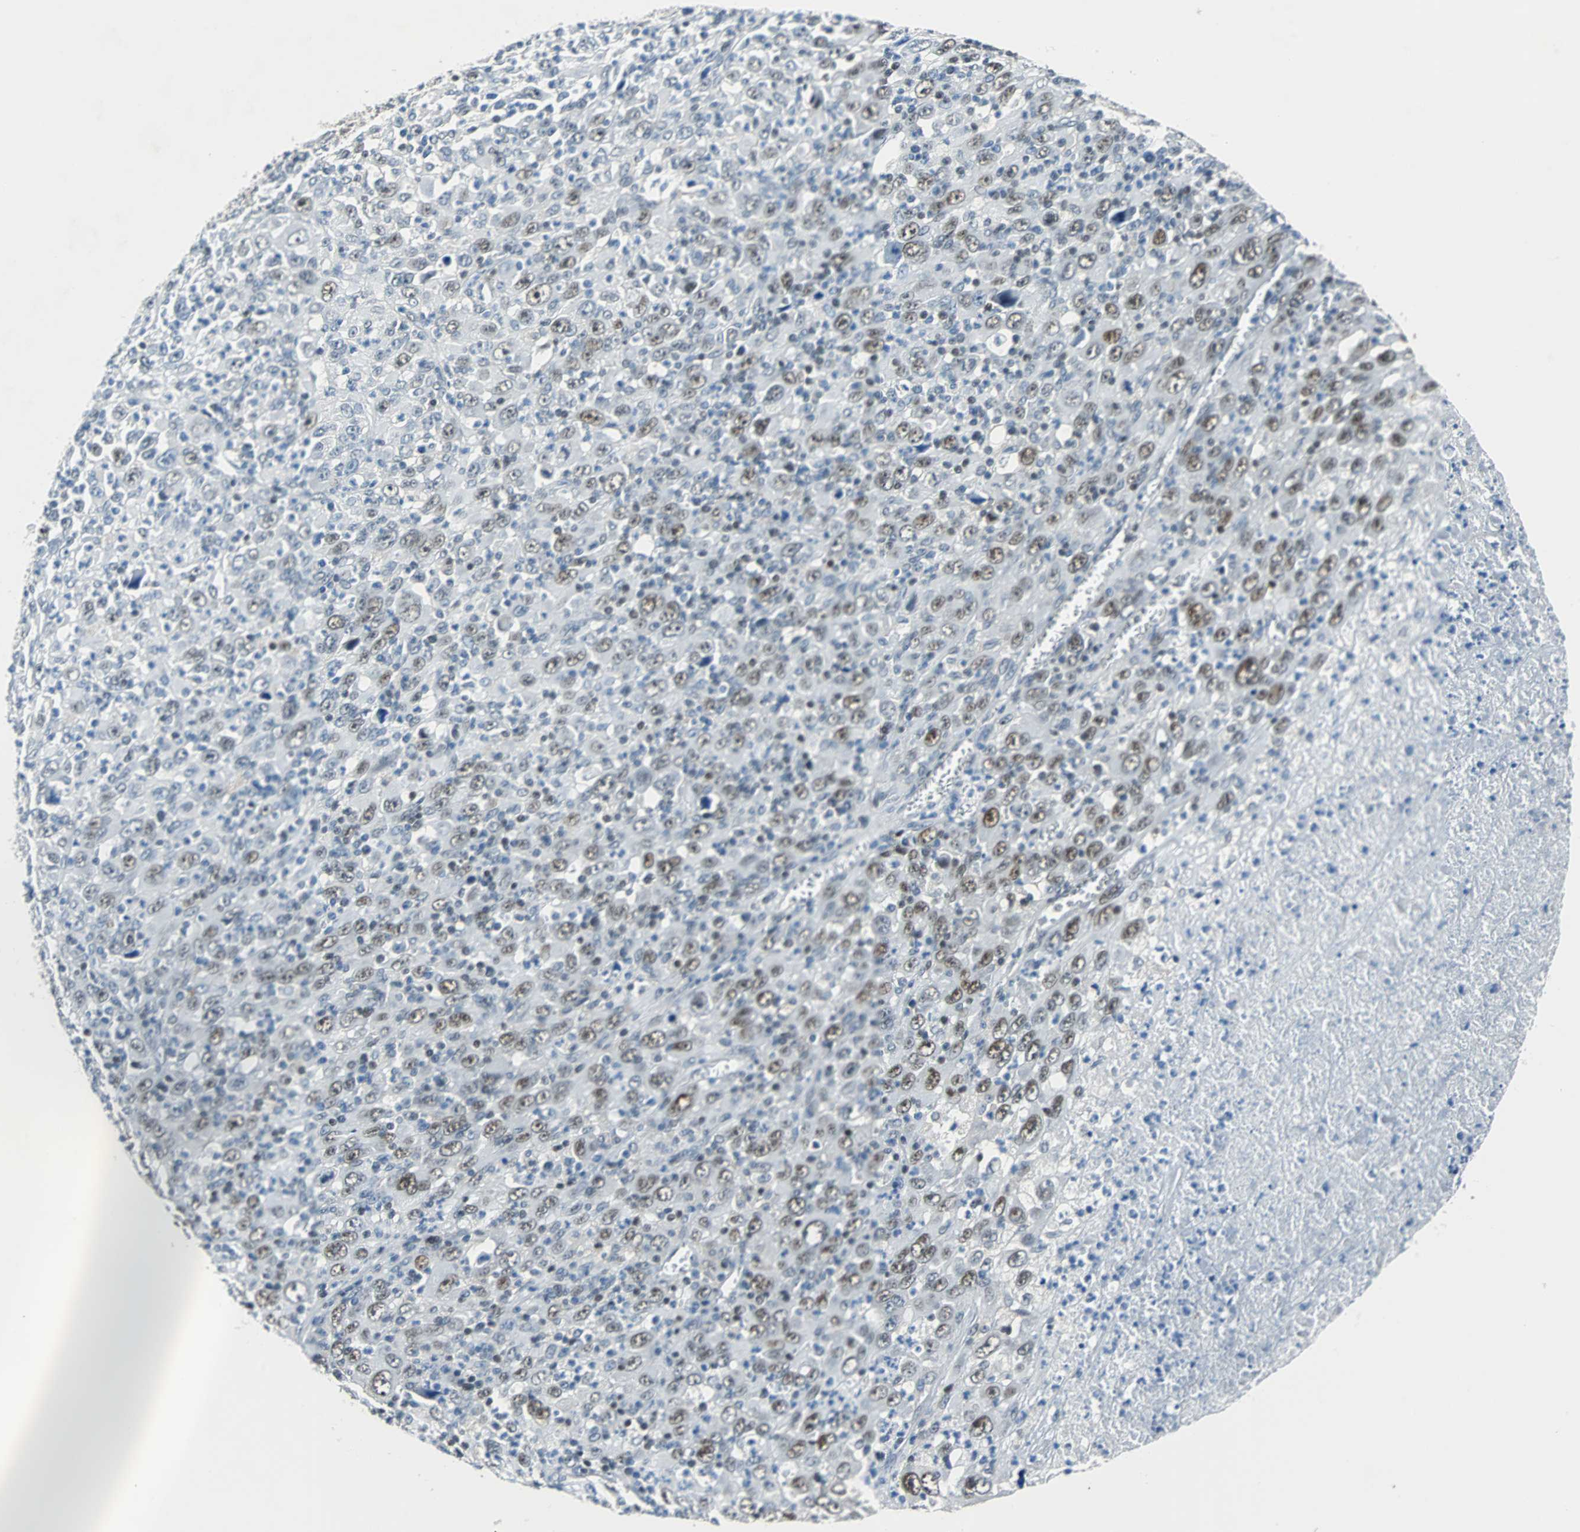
{"staining": {"intensity": "weak", "quantity": "<25%", "location": "nuclear"}, "tissue": "melanoma", "cell_type": "Tumor cells", "image_type": "cancer", "snomed": [{"axis": "morphology", "description": "Malignant melanoma, Metastatic site"}, {"axis": "topography", "description": "Skin"}], "caption": "This is a micrograph of immunohistochemistry staining of melanoma, which shows no expression in tumor cells.", "gene": "USP28", "patient": {"sex": "female", "age": 56}}